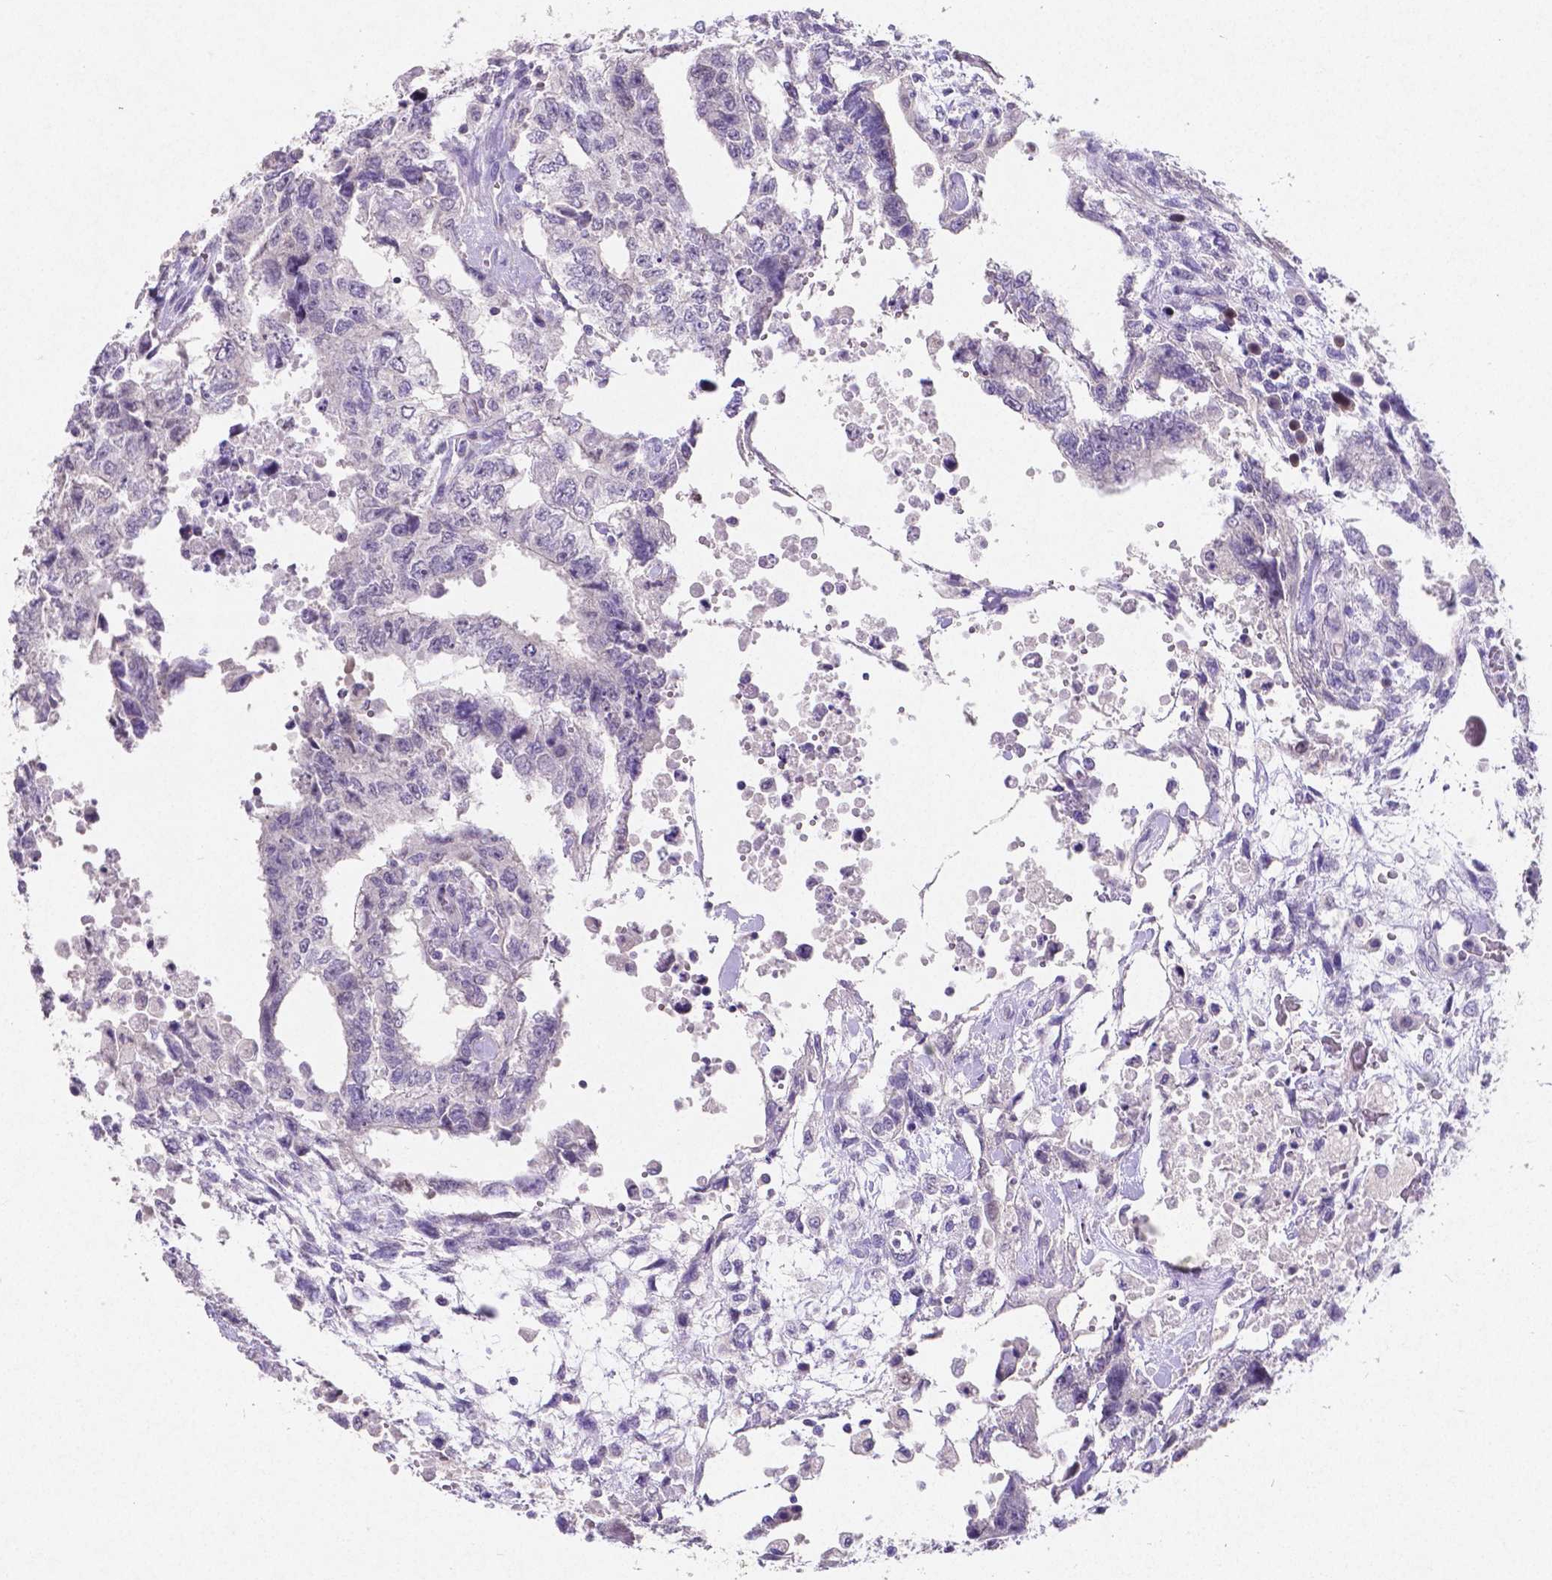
{"staining": {"intensity": "negative", "quantity": "none", "location": "none"}, "tissue": "testis cancer", "cell_type": "Tumor cells", "image_type": "cancer", "snomed": [{"axis": "morphology", "description": "Carcinoma, Embryonal, NOS"}, {"axis": "topography", "description": "Testis"}], "caption": "Immunohistochemistry photomicrograph of neoplastic tissue: human testis cancer stained with DAB reveals no significant protein expression in tumor cells.", "gene": "SATB2", "patient": {"sex": "male", "age": 24}}